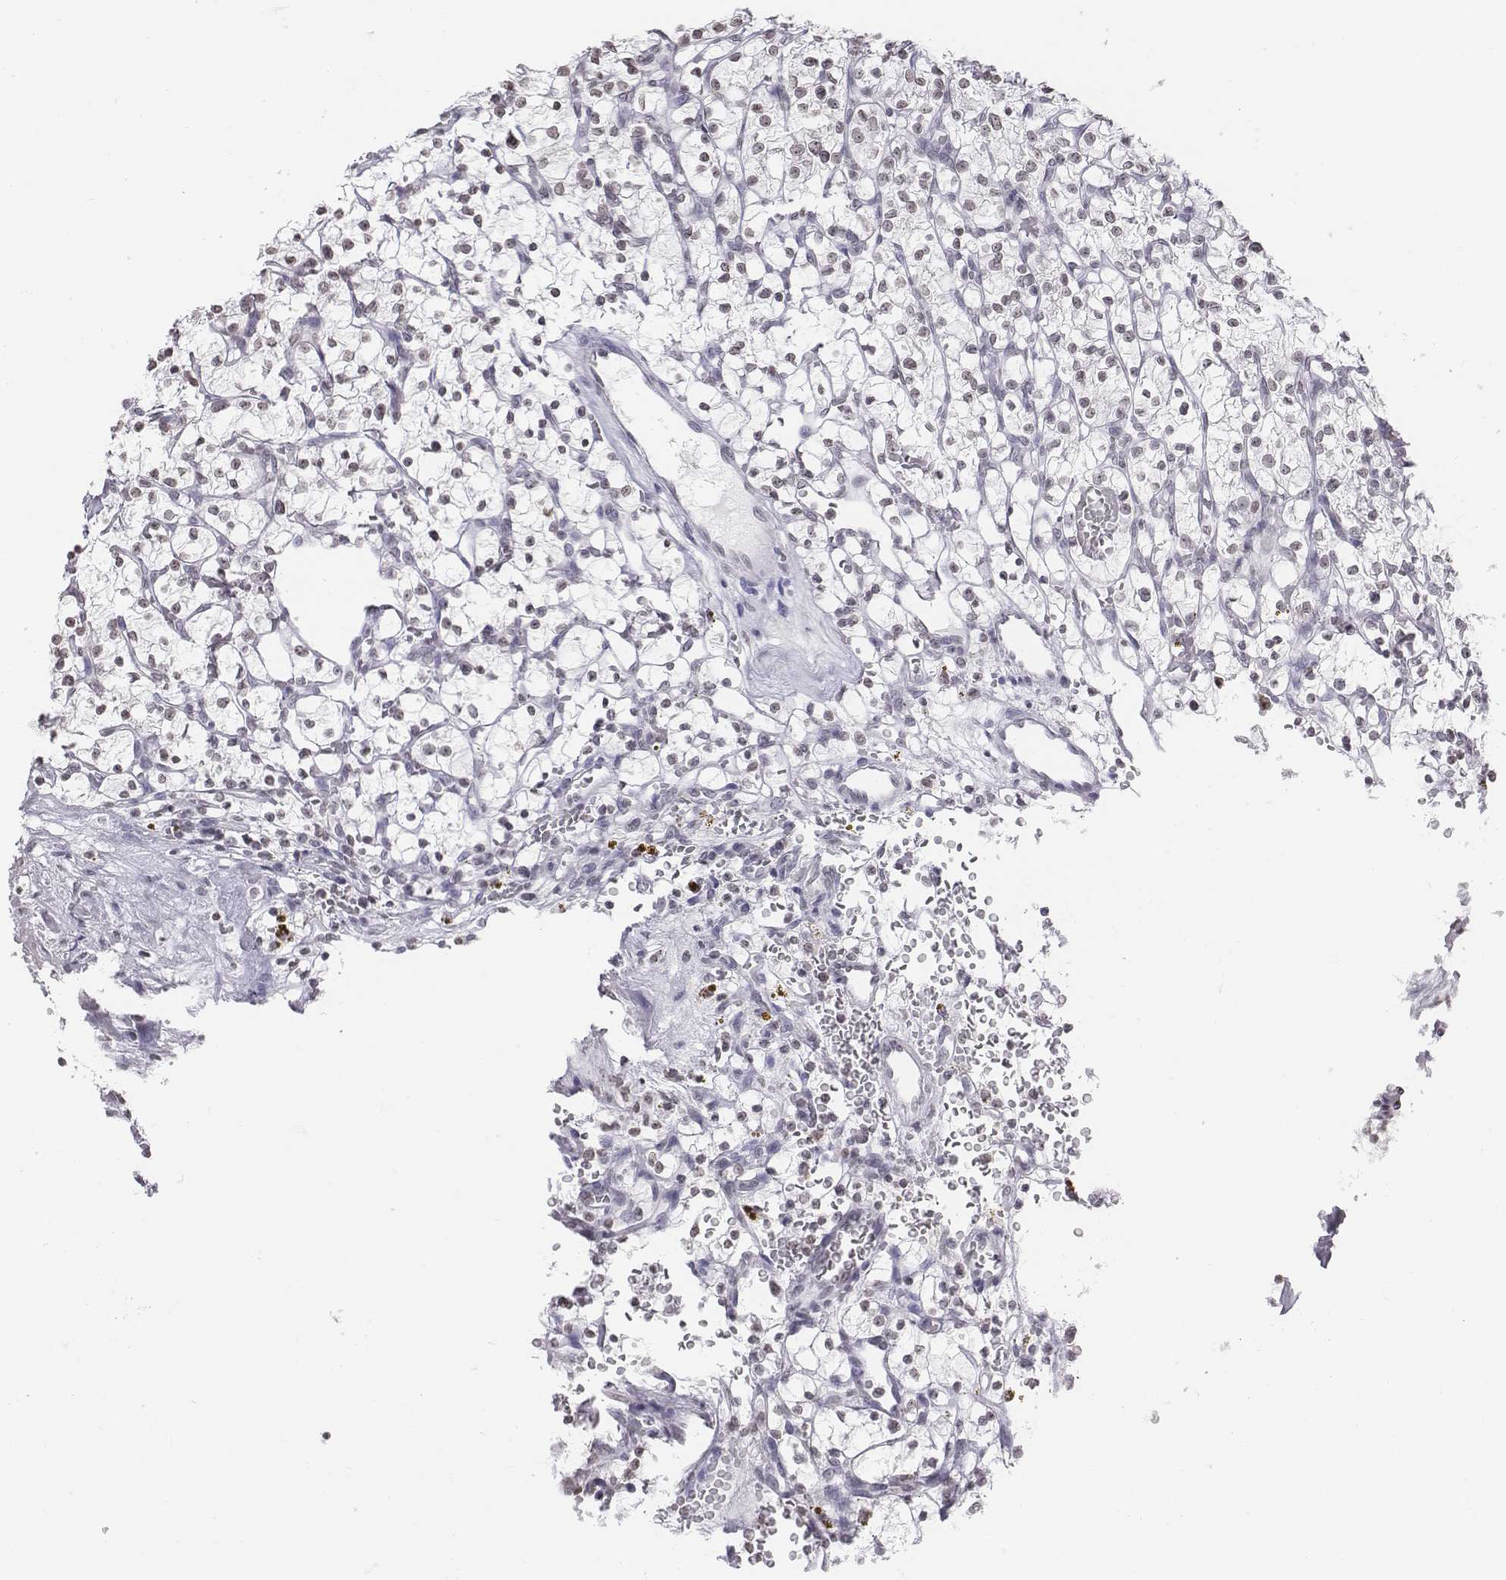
{"staining": {"intensity": "negative", "quantity": "none", "location": "none"}, "tissue": "renal cancer", "cell_type": "Tumor cells", "image_type": "cancer", "snomed": [{"axis": "morphology", "description": "Adenocarcinoma, NOS"}, {"axis": "topography", "description": "Kidney"}], "caption": "This photomicrograph is of renal adenocarcinoma stained with immunohistochemistry (IHC) to label a protein in brown with the nuclei are counter-stained blue. There is no expression in tumor cells. The staining was performed using DAB to visualize the protein expression in brown, while the nuclei were stained in blue with hematoxylin (Magnification: 20x).", "gene": "BARHL1", "patient": {"sex": "female", "age": 64}}